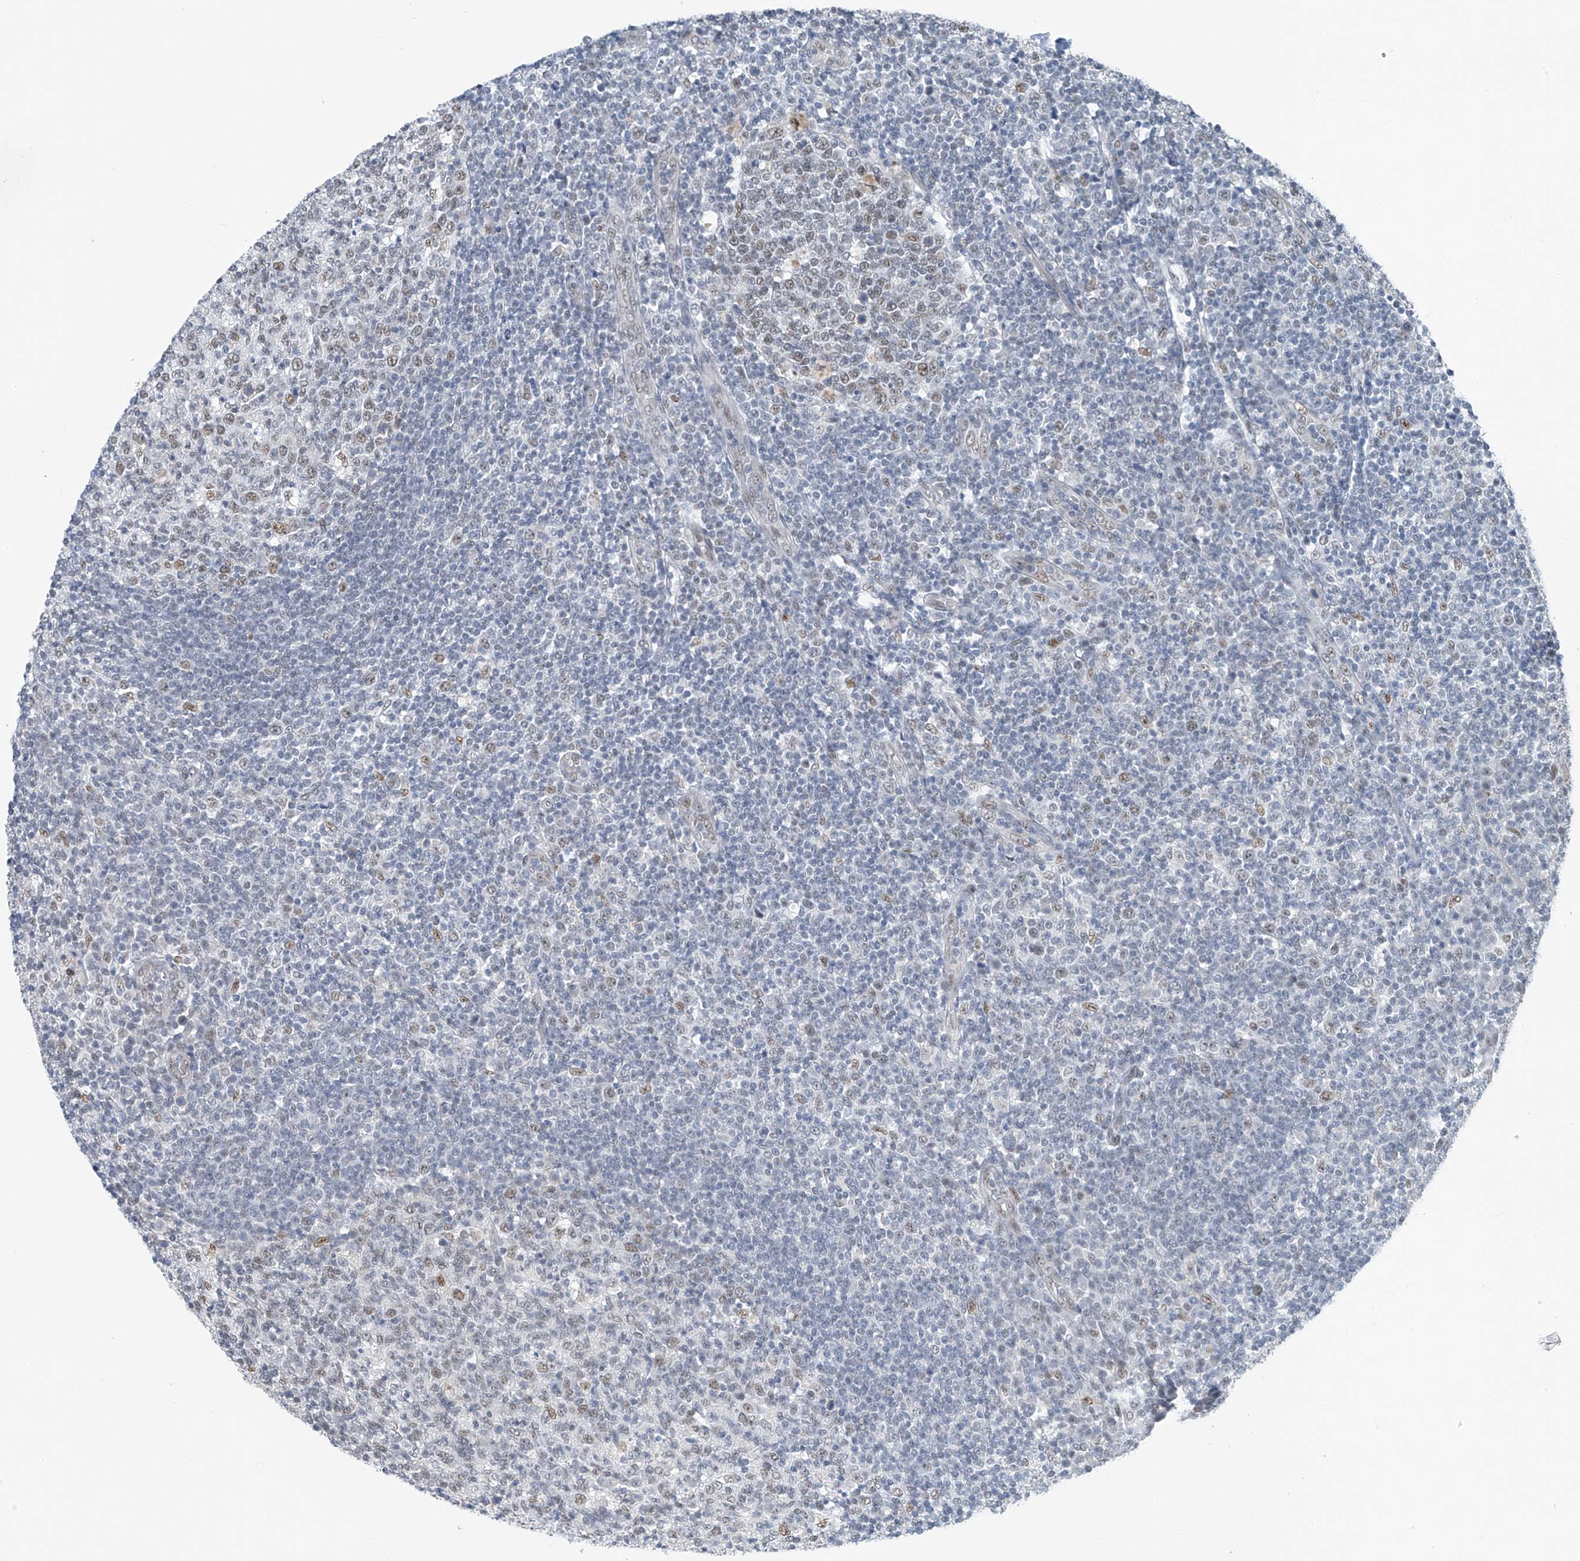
{"staining": {"intensity": "moderate", "quantity": "<25%", "location": "nuclear"}, "tissue": "tonsil", "cell_type": "Germinal center cells", "image_type": "normal", "snomed": [{"axis": "morphology", "description": "Normal tissue, NOS"}, {"axis": "topography", "description": "Tonsil"}], "caption": "Brown immunohistochemical staining in unremarkable human tonsil demonstrates moderate nuclear expression in approximately <25% of germinal center cells.", "gene": "TAF8", "patient": {"sex": "female", "age": 19}}